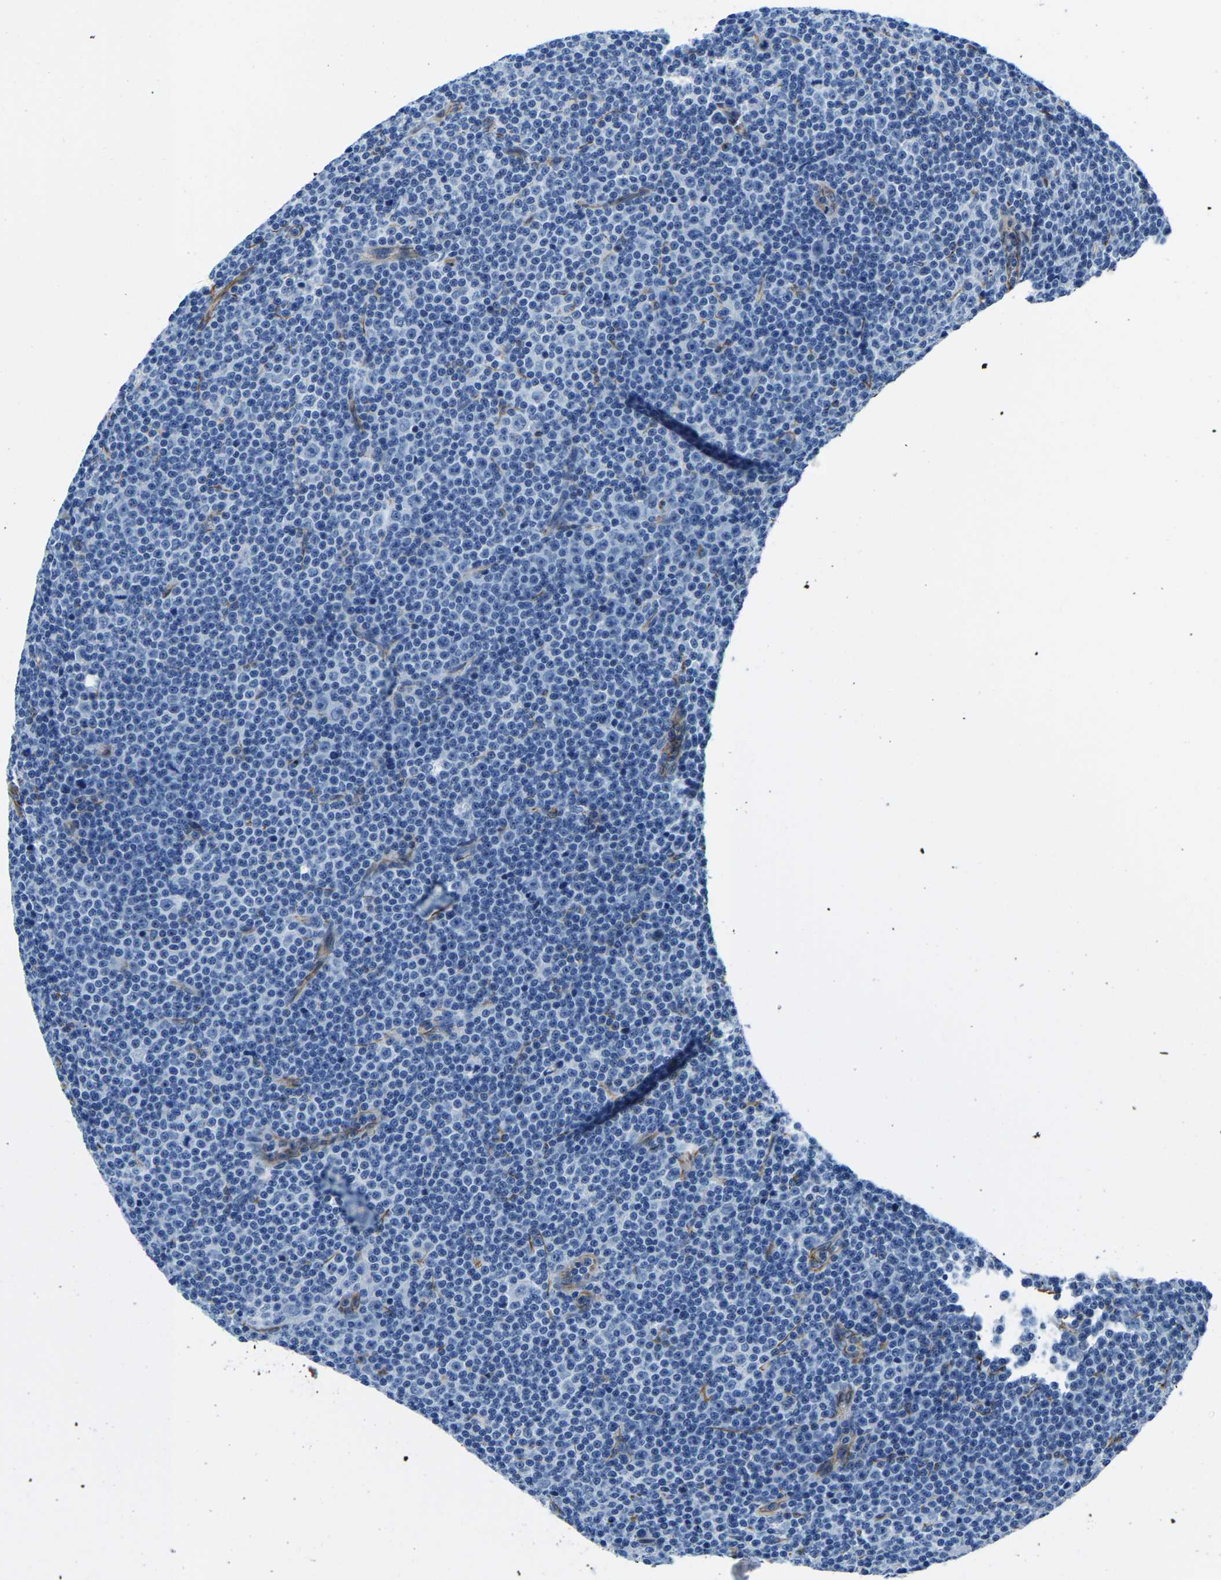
{"staining": {"intensity": "negative", "quantity": "none", "location": "none"}, "tissue": "lymphoma", "cell_type": "Tumor cells", "image_type": "cancer", "snomed": [{"axis": "morphology", "description": "Malignant lymphoma, non-Hodgkin's type, Low grade"}, {"axis": "topography", "description": "Lymph node"}], "caption": "Tumor cells show no significant expression in malignant lymphoma, non-Hodgkin's type (low-grade). Brightfield microscopy of immunohistochemistry (IHC) stained with DAB (brown) and hematoxylin (blue), captured at high magnification.", "gene": "MS4A3", "patient": {"sex": "female", "age": 67}}